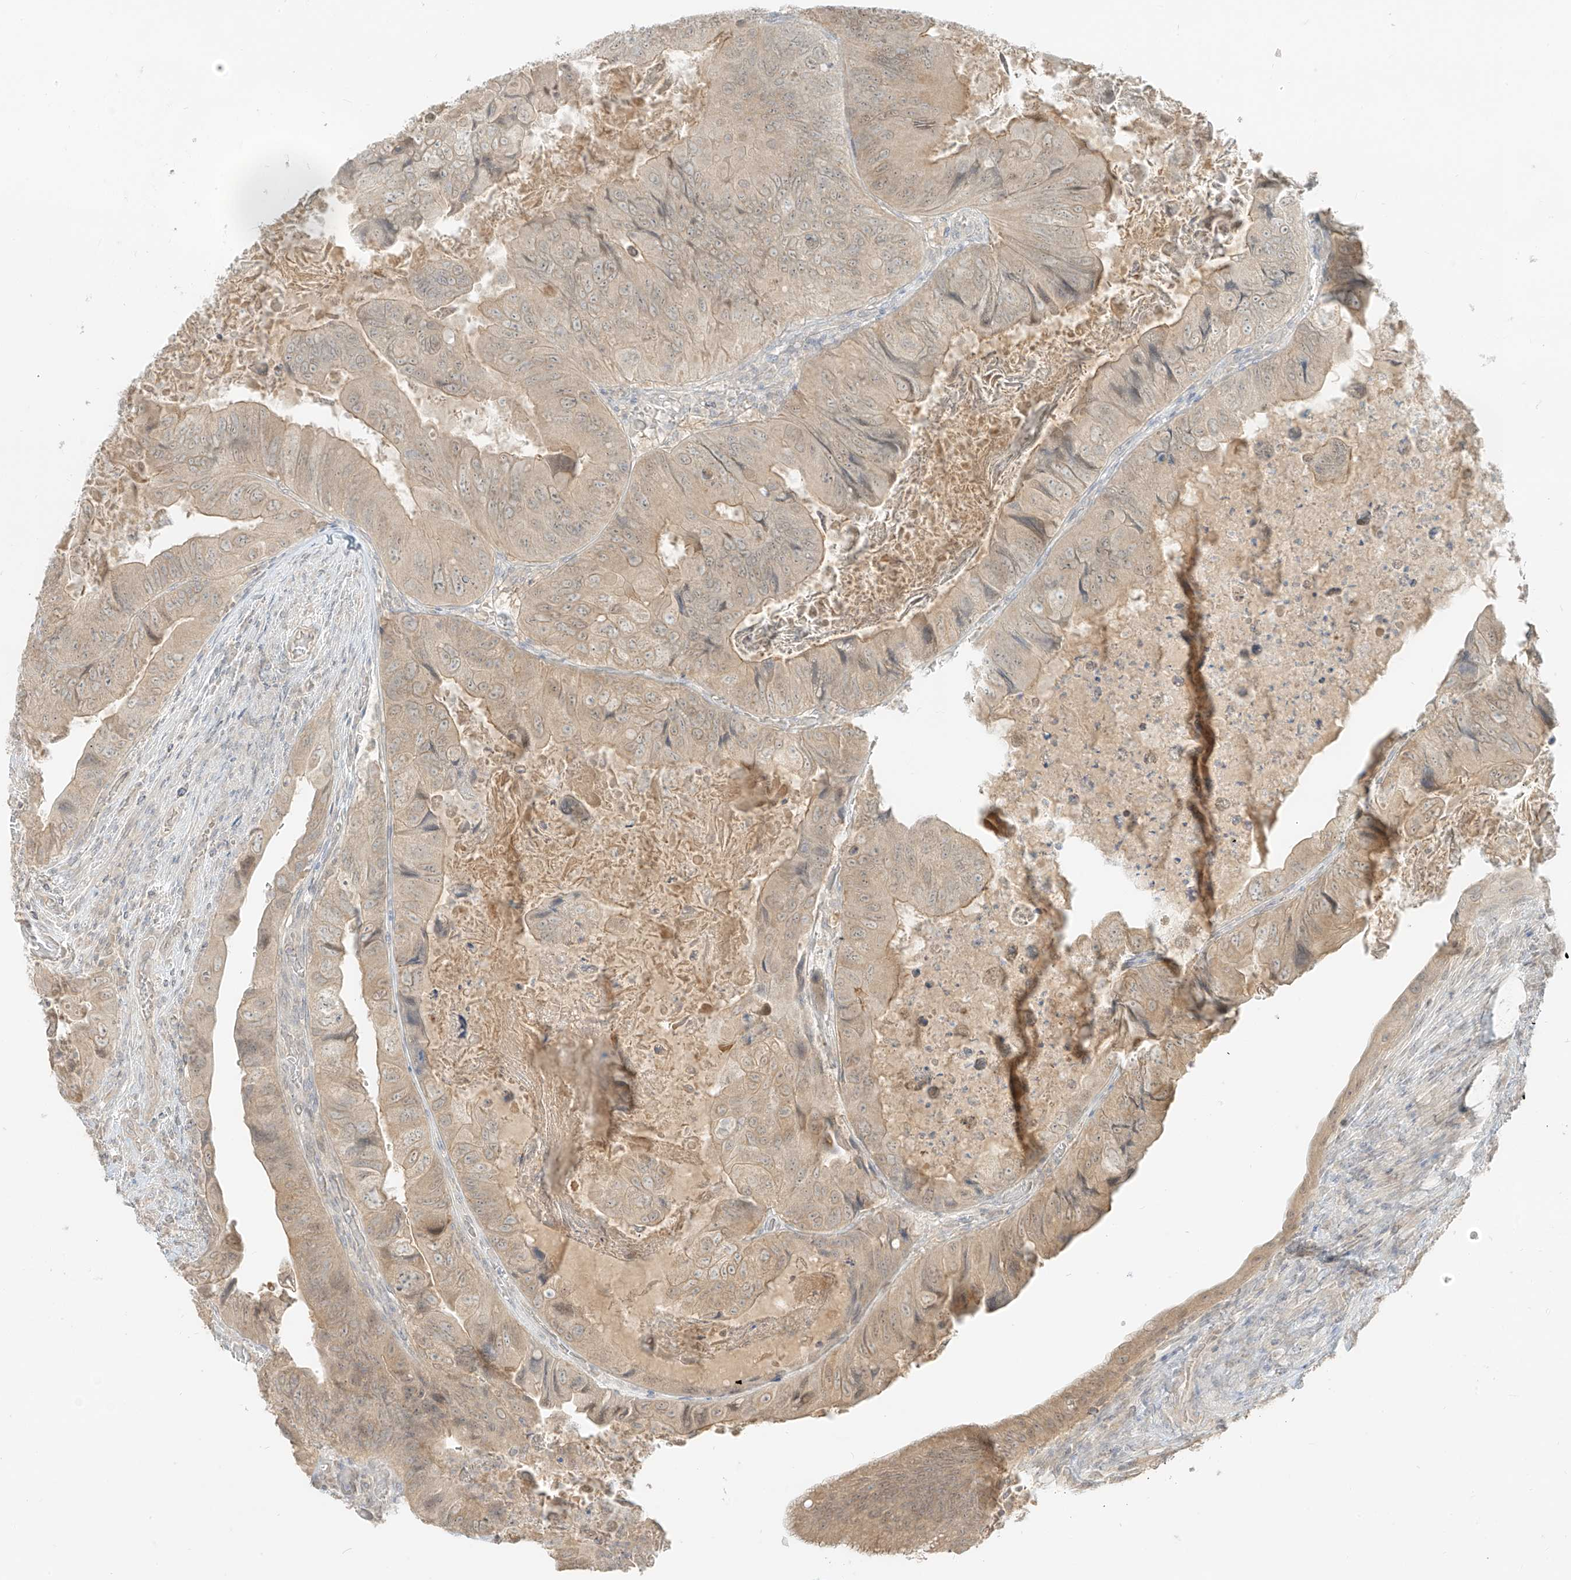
{"staining": {"intensity": "weak", "quantity": ">75%", "location": "cytoplasmic/membranous"}, "tissue": "colorectal cancer", "cell_type": "Tumor cells", "image_type": "cancer", "snomed": [{"axis": "morphology", "description": "Adenocarcinoma, NOS"}, {"axis": "topography", "description": "Rectum"}], "caption": "A micrograph of human colorectal cancer (adenocarcinoma) stained for a protein reveals weak cytoplasmic/membranous brown staining in tumor cells. The staining was performed using DAB (3,3'-diaminobenzidine), with brown indicating positive protein expression. Nuclei are stained blue with hematoxylin.", "gene": "LIPT1", "patient": {"sex": "male", "age": 63}}